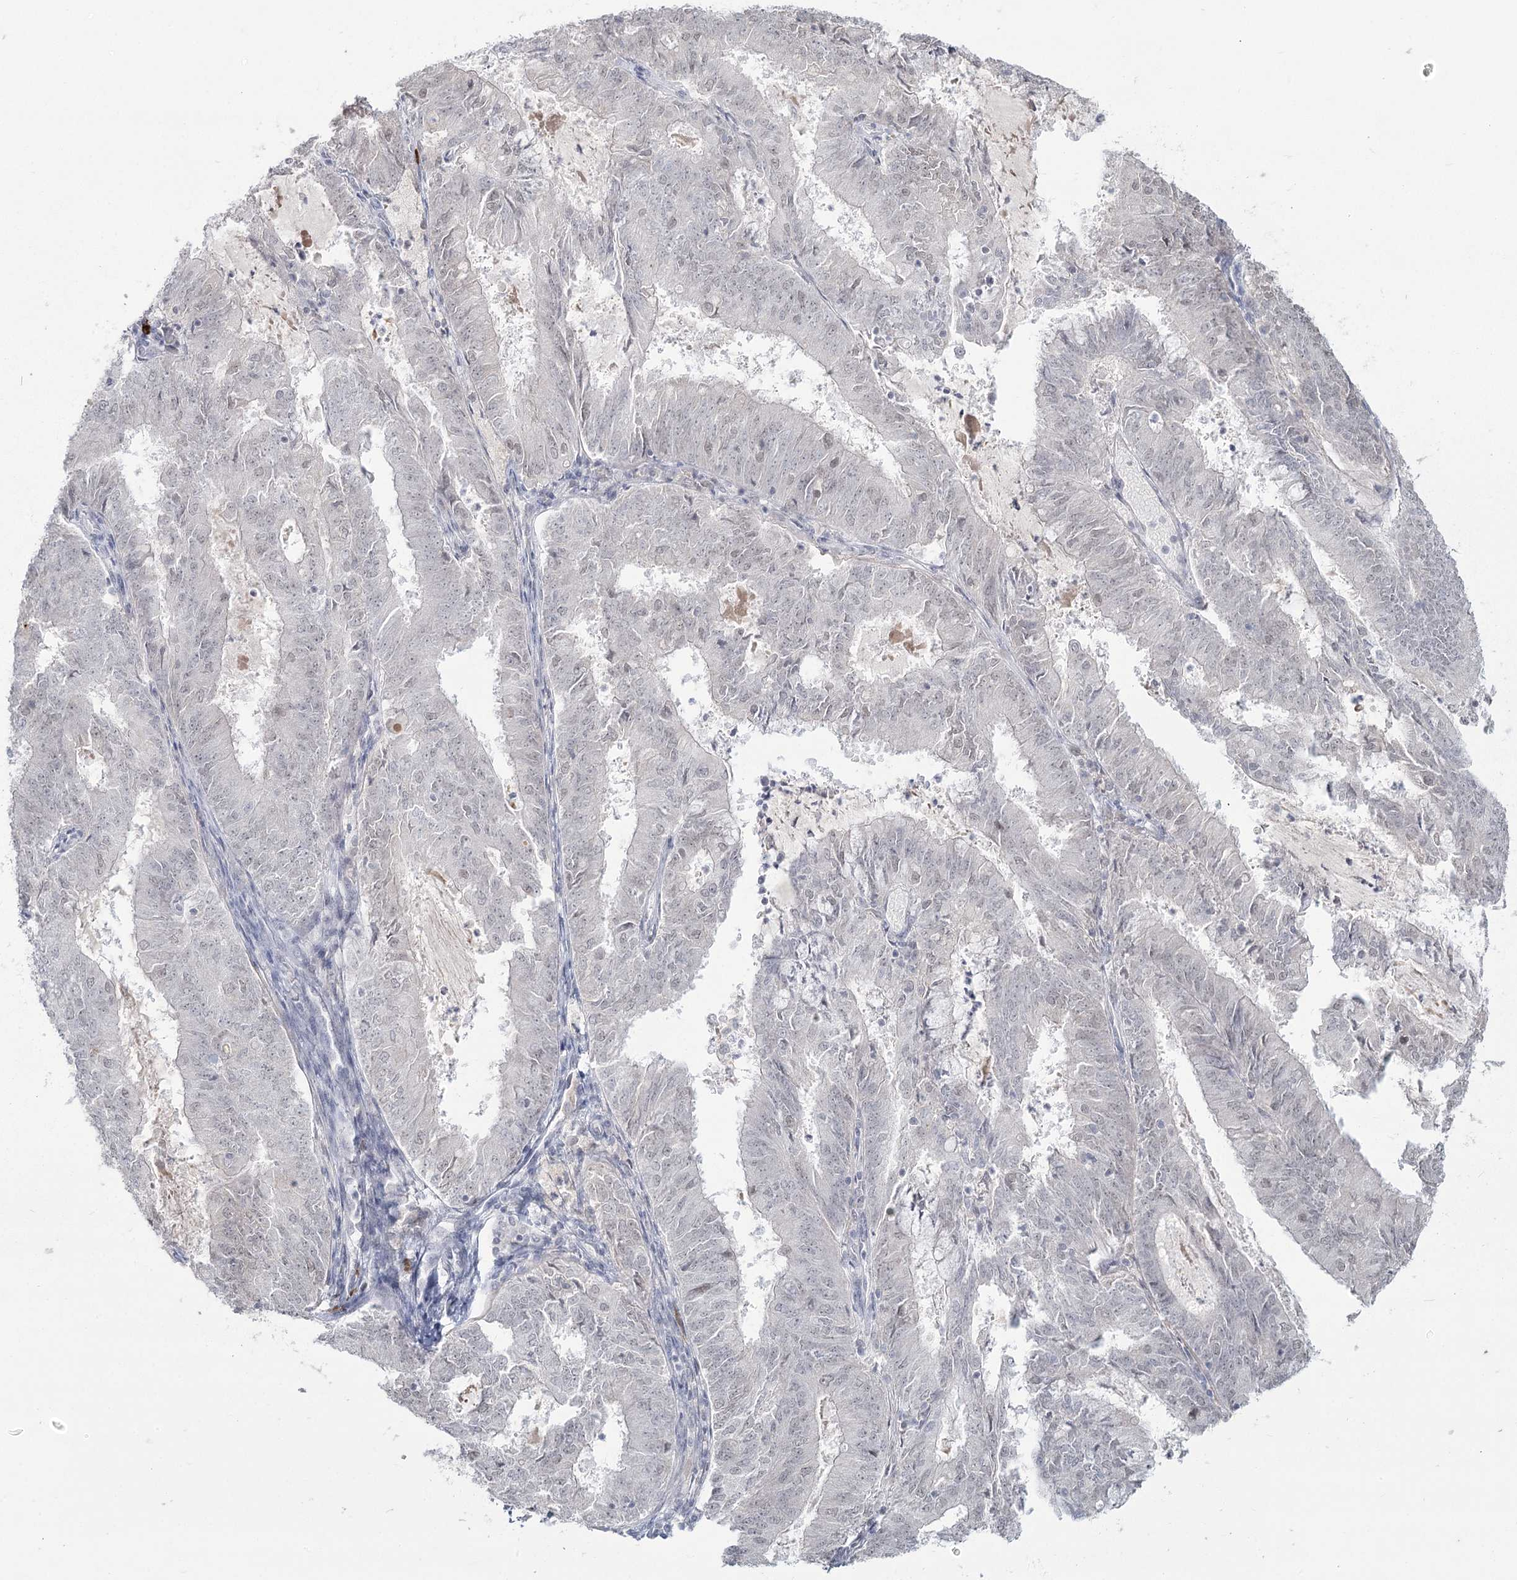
{"staining": {"intensity": "negative", "quantity": "none", "location": "none"}, "tissue": "endometrial cancer", "cell_type": "Tumor cells", "image_type": "cancer", "snomed": [{"axis": "morphology", "description": "Adenocarcinoma, NOS"}, {"axis": "topography", "description": "Endometrium"}], "caption": "IHC photomicrograph of neoplastic tissue: endometrial adenocarcinoma stained with DAB shows no significant protein positivity in tumor cells. (Brightfield microscopy of DAB immunohistochemistry (IHC) at high magnification).", "gene": "LY6G5C", "patient": {"sex": "female", "age": 57}}